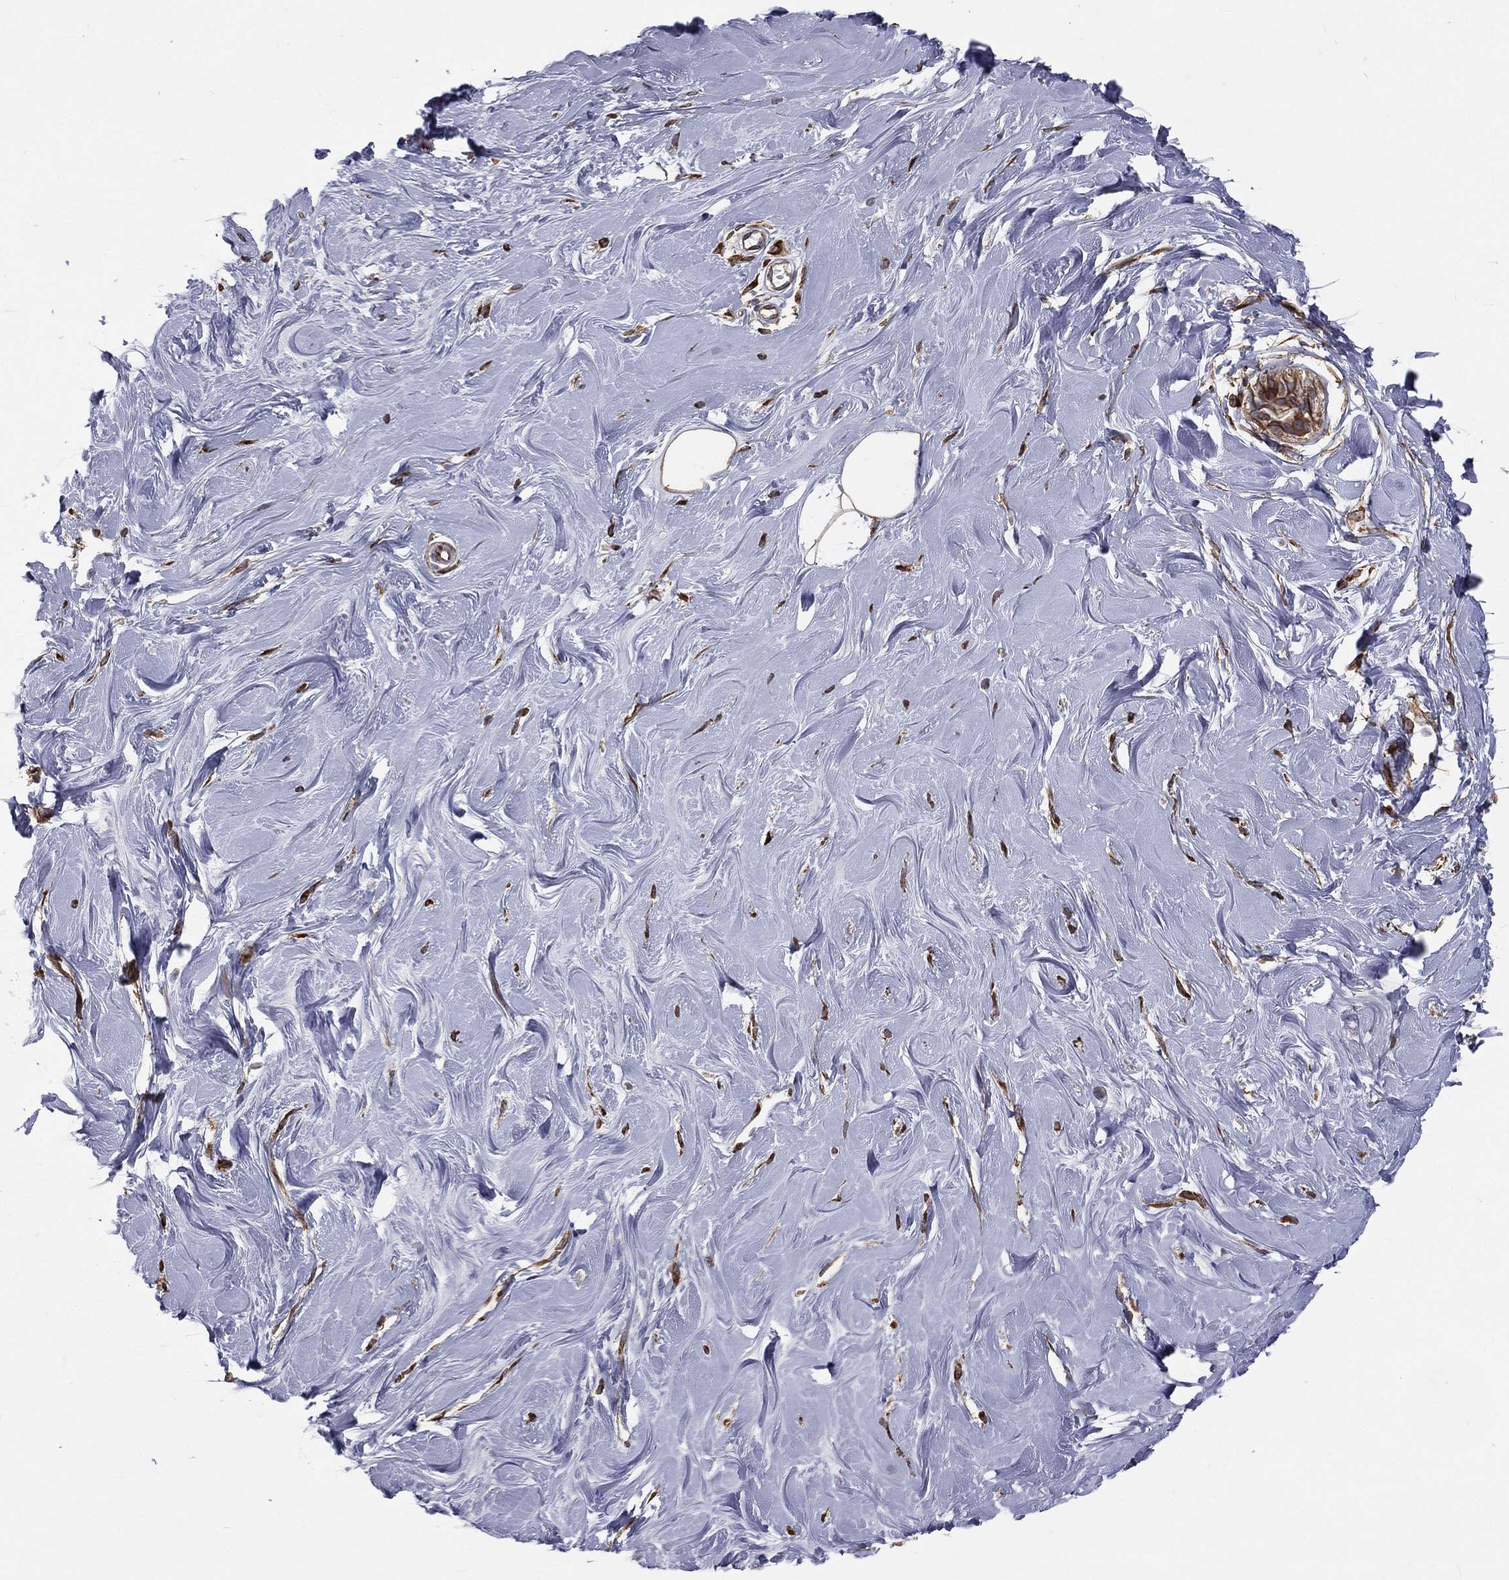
{"staining": {"intensity": "strong", "quantity": "25%-75%", "location": "cytoplasmic/membranous"}, "tissue": "soft tissue", "cell_type": "Fibroblasts", "image_type": "normal", "snomed": [{"axis": "morphology", "description": "Normal tissue, NOS"}, {"axis": "topography", "description": "Breast"}], "caption": "Strong cytoplasmic/membranous positivity is identified in approximately 25%-75% of fibroblasts in normal soft tissue.", "gene": "PGRMC1", "patient": {"sex": "female", "age": 49}}